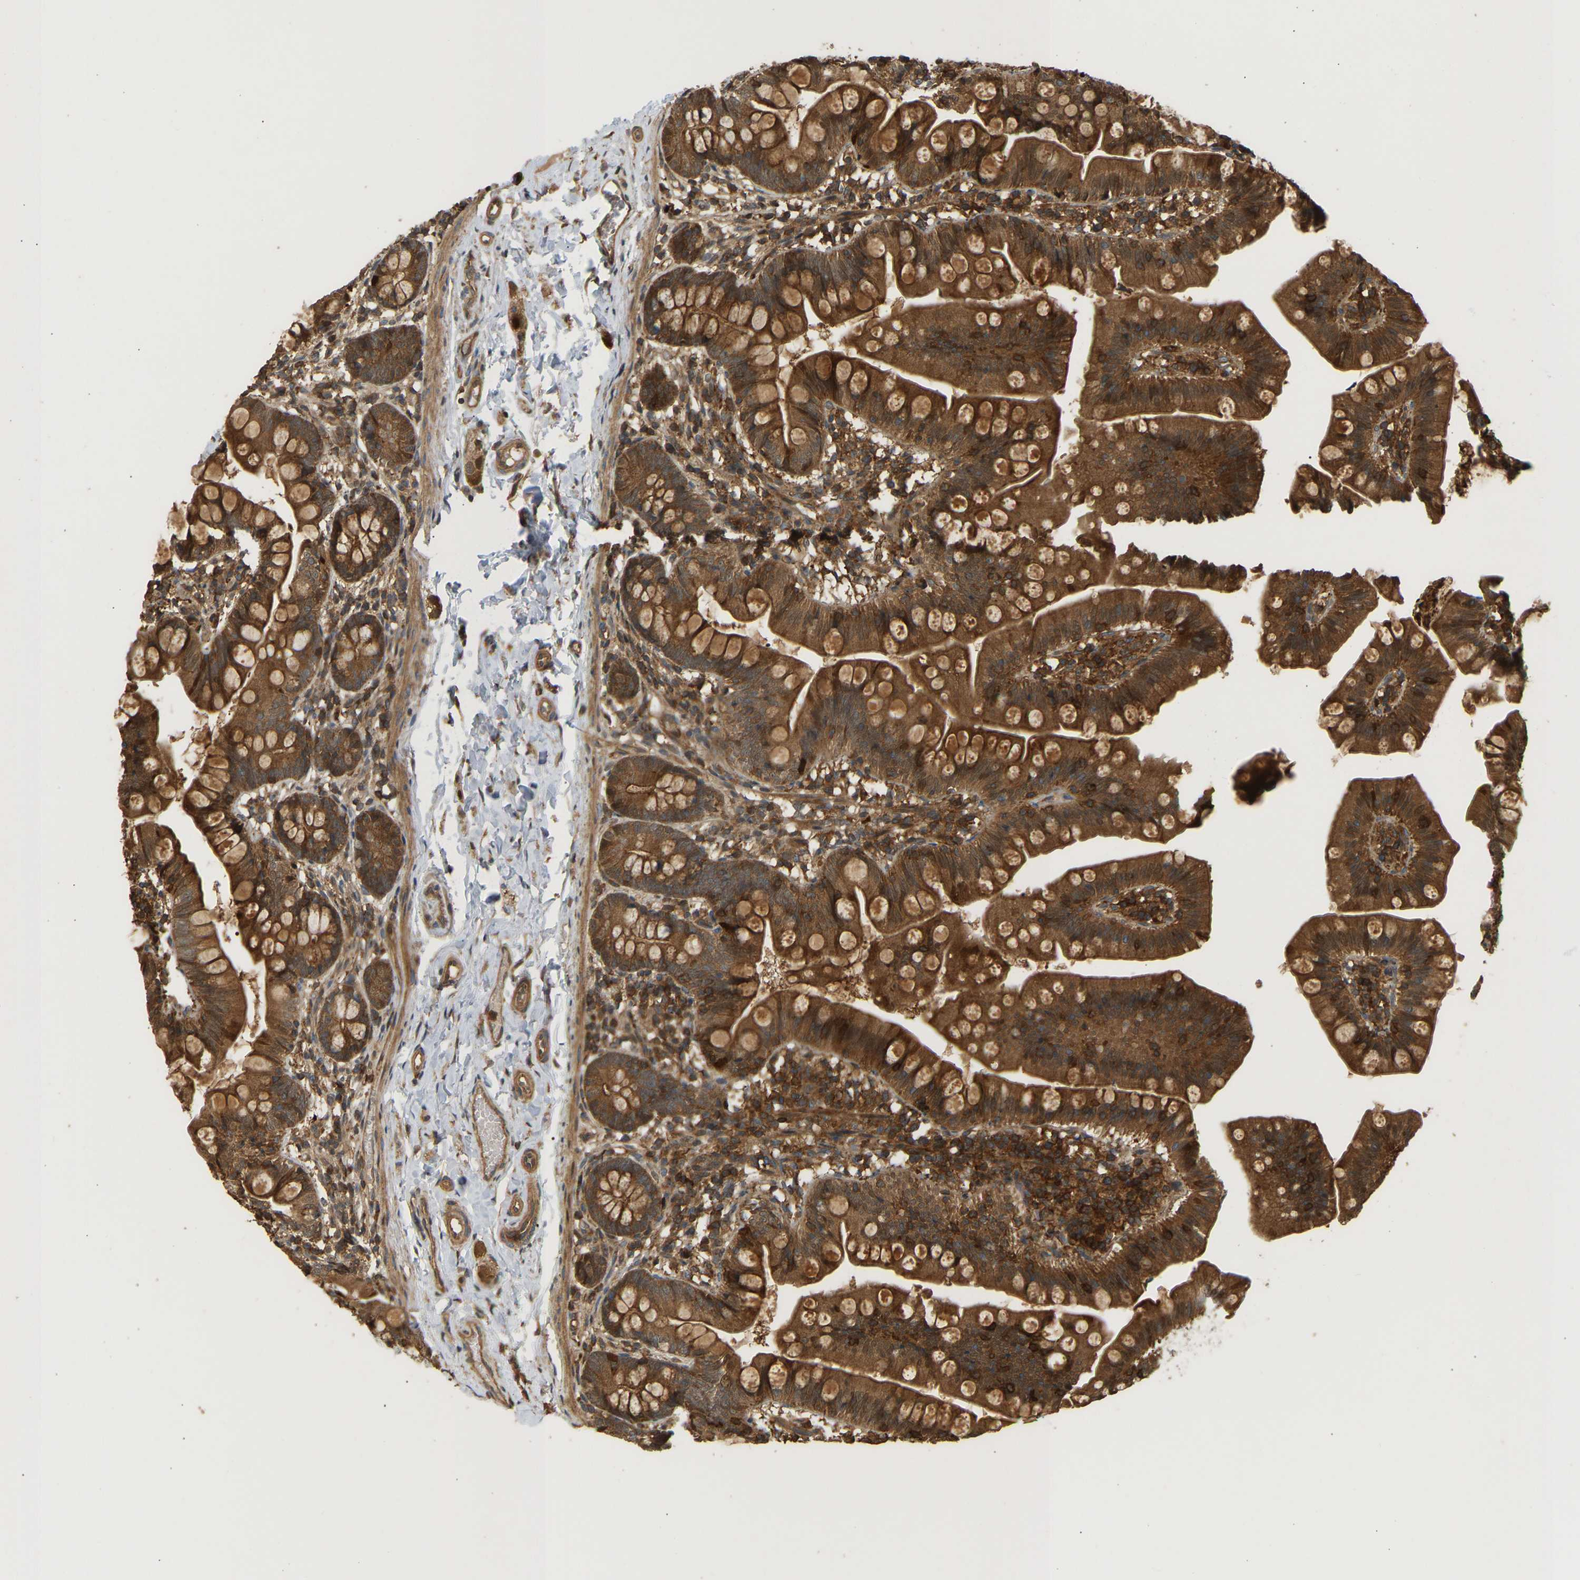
{"staining": {"intensity": "strong", "quantity": ">75%", "location": "cytoplasmic/membranous"}, "tissue": "small intestine", "cell_type": "Glandular cells", "image_type": "normal", "snomed": [{"axis": "morphology", "description": "Normal tissue, NOS"}, {"axis": "topography", "description": "Small intestine"}], "caption": "Approximately >75% of glandular cells in unremarkable small intestine exhibit strong cytoplasmic/membranous protein positivity as visualized by brown immunohistochemical staining.", "gene": "ENSG00000282218", "patient": {"sex": "male", "age": 7}}